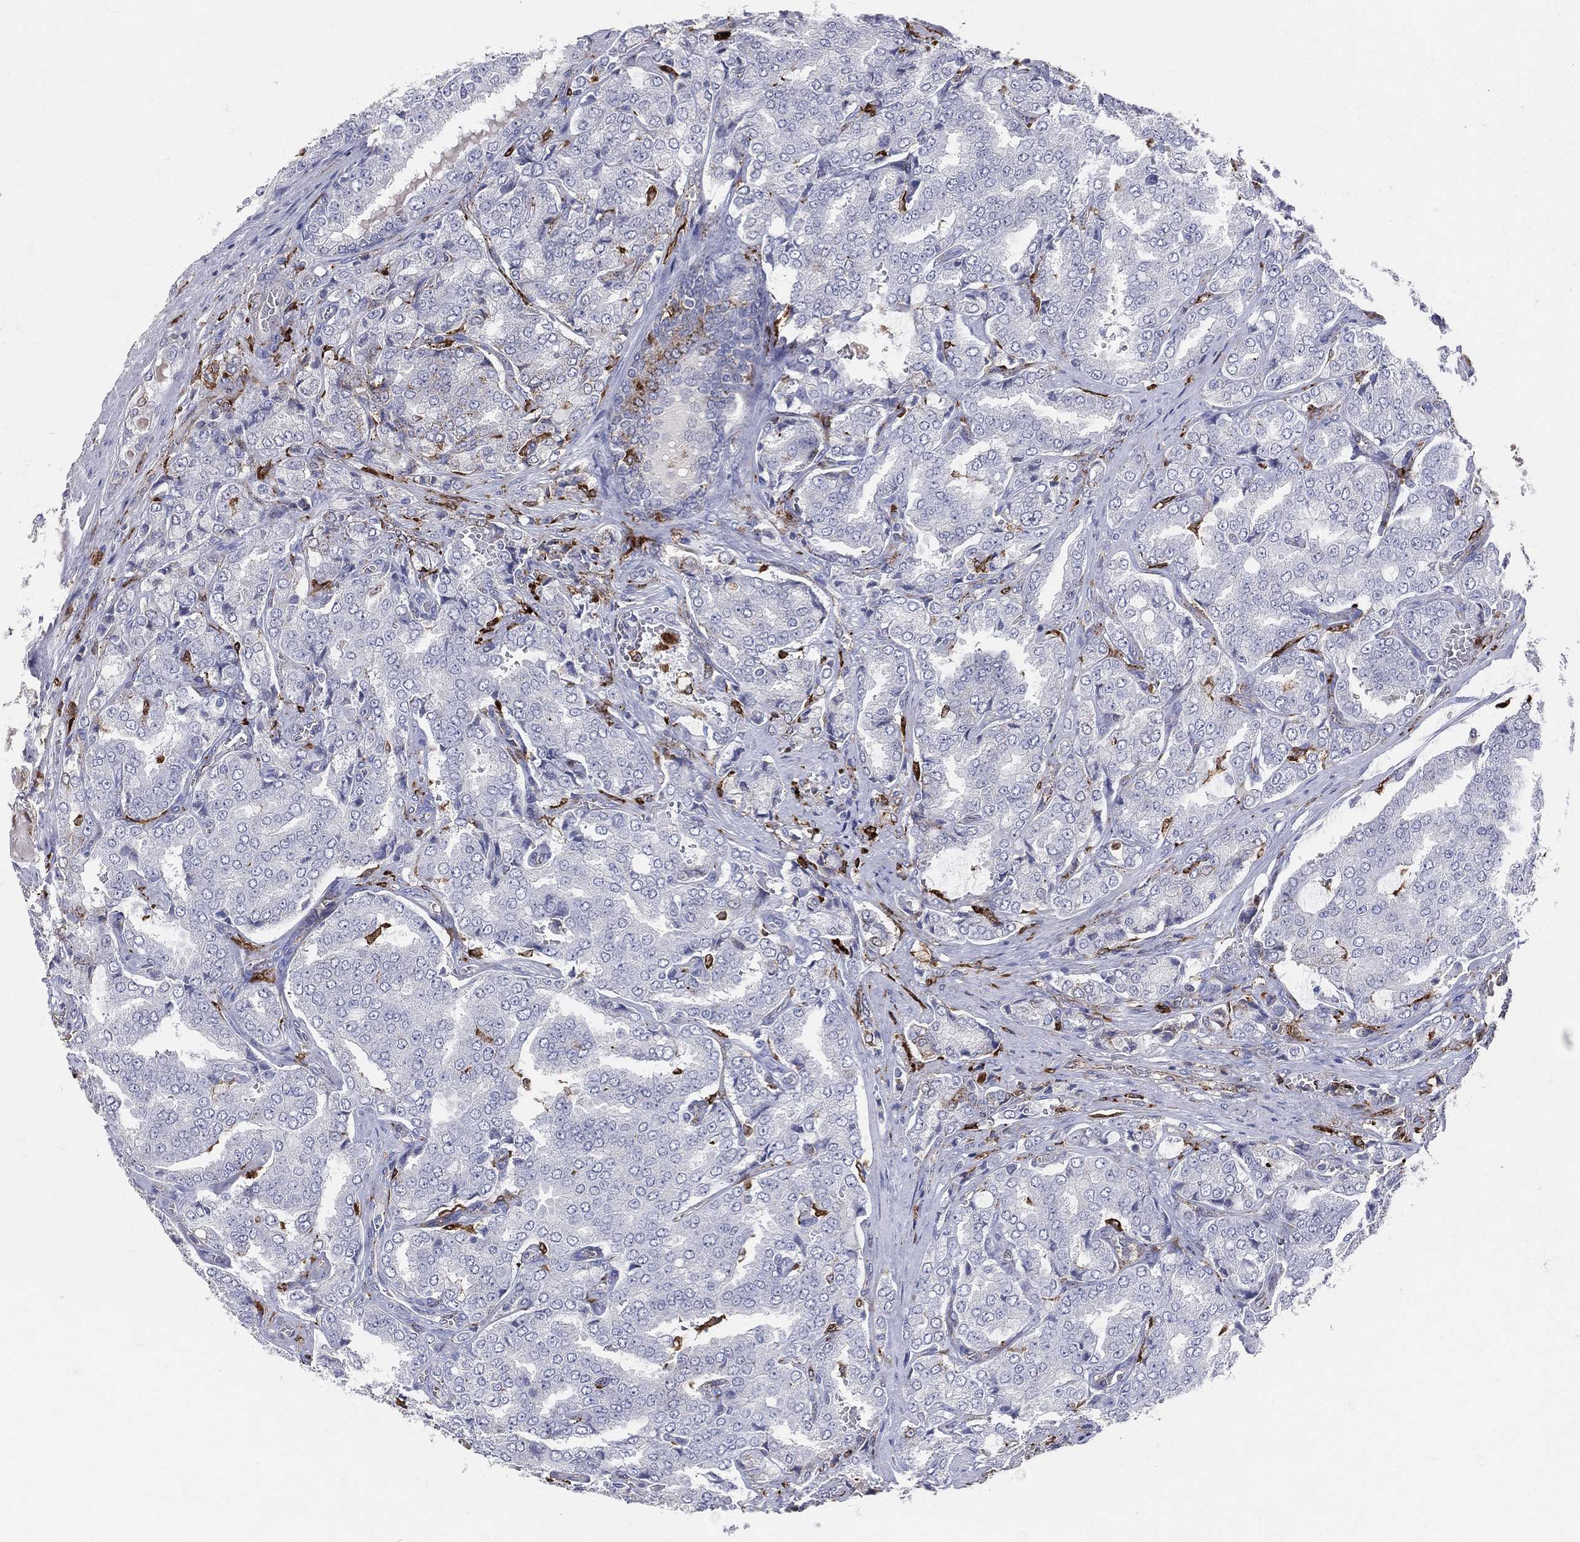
{"staining": {"intensity": "negative", "quantity": "none", "location": "none"}, "tissue": "prostate cancer", "cell_type": "Tumor cells", "image_type": "cancer", "snomed": [{"axis": "morphology", "description": "Adenocarcinoma, NOS"}, {"axis": "topography", "description": "Prostate"}], "caption": "Protein analysis of prostate cancer exhibits no significant expression in tumor cells.", "gene": "CD74", "patient": {"sex": "male", "age": 65}}